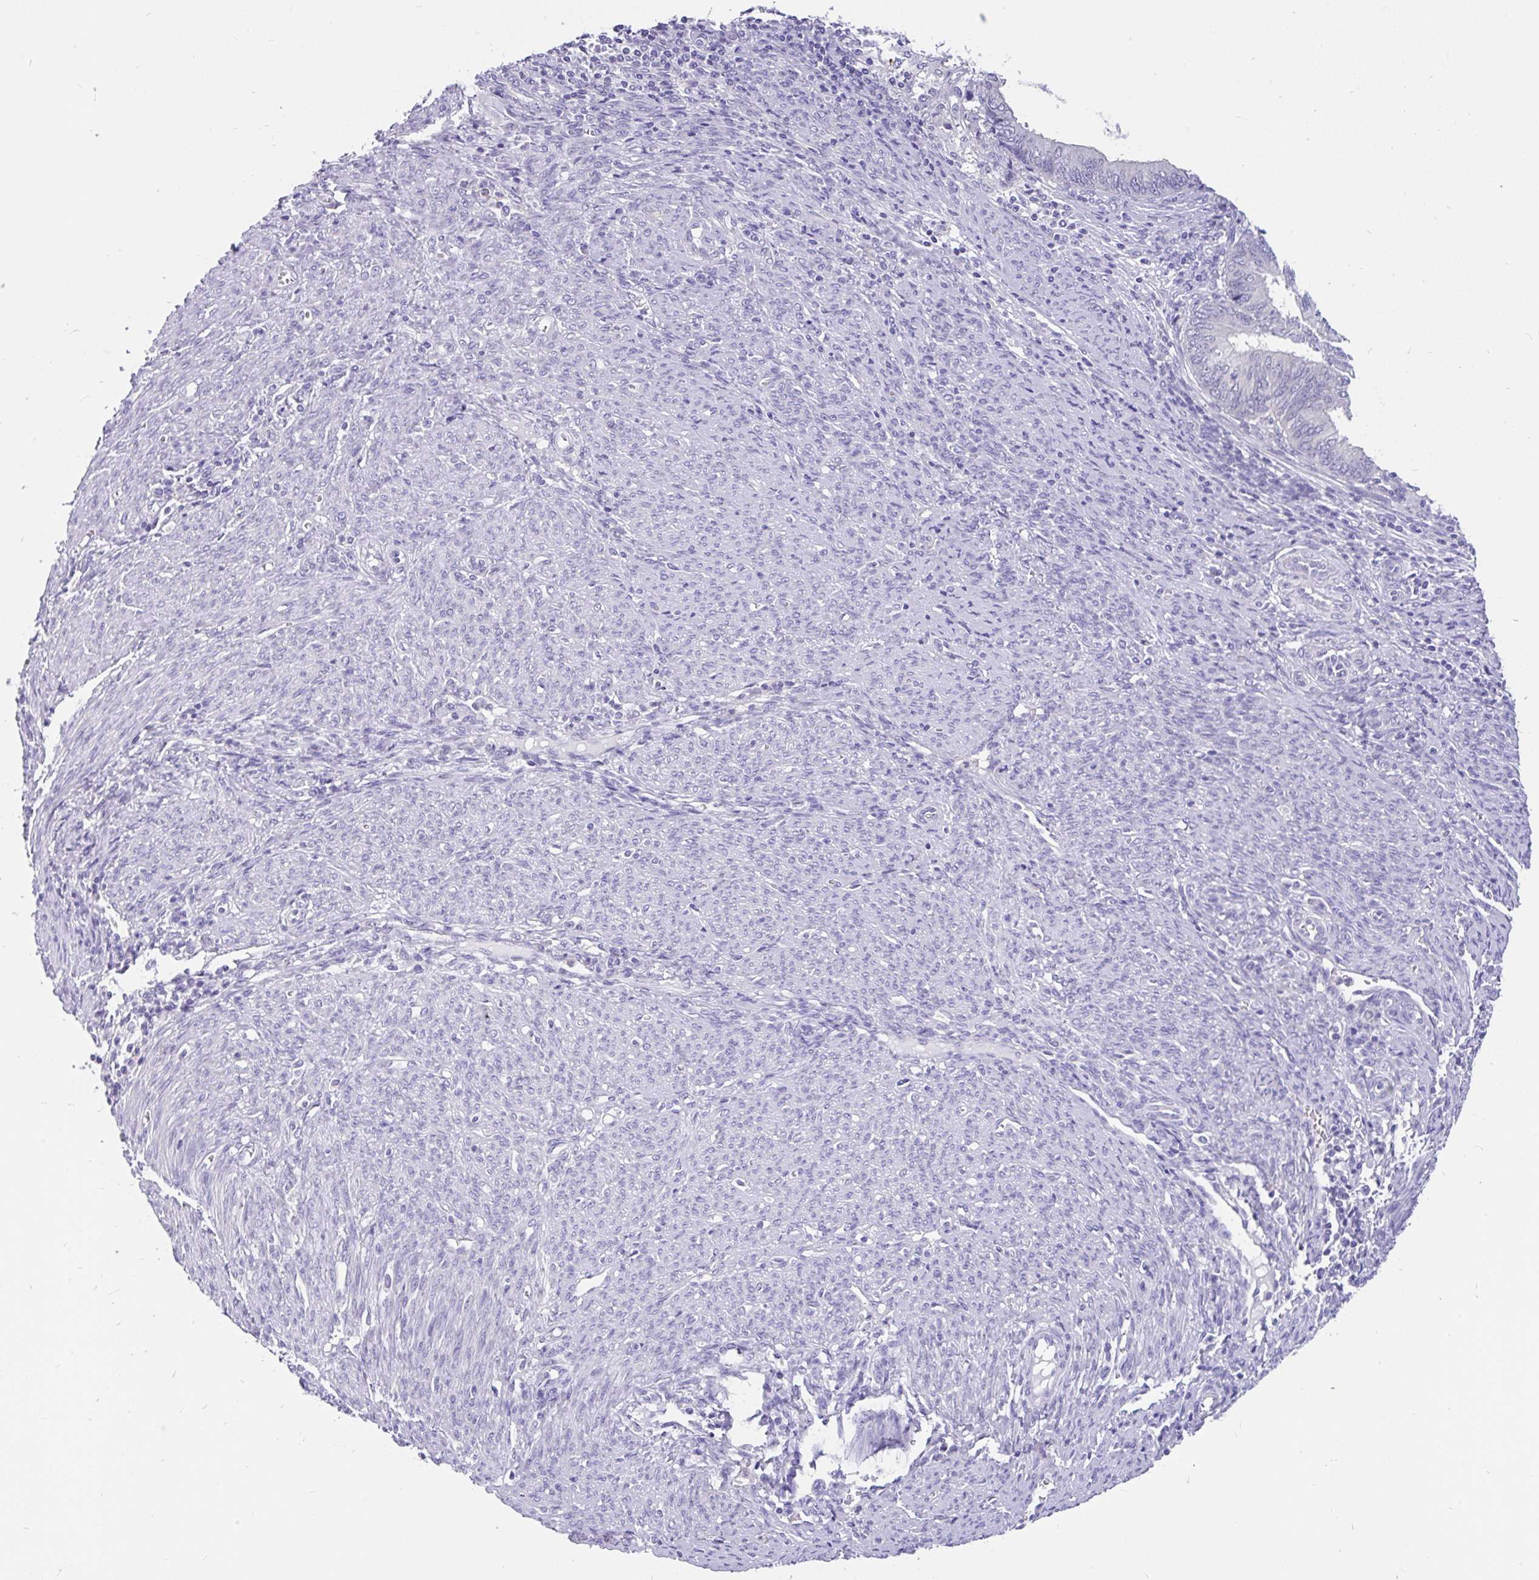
{"staining": {"intensity": "negative", "quantity": "none", "location": "none"}, "tissue": "endometrial cancer", "cell_type": "Tumor cells", "image_type": "cancer", "snomed": [{"axis": "morphology", "description": "Adenocarcinoma, NOS"}, {"axis": "topography", "description": "Uterus"}, {"axis": "topography", "description": "Endometrium"}], "caption": "IHC histopathology image of human adenocarcinoma (endometrial) stained for a protein (brown), which displays no staining in tumor cells.", "gene": "KIAA2013", "patient": {"sex": "female", "age": 70}}